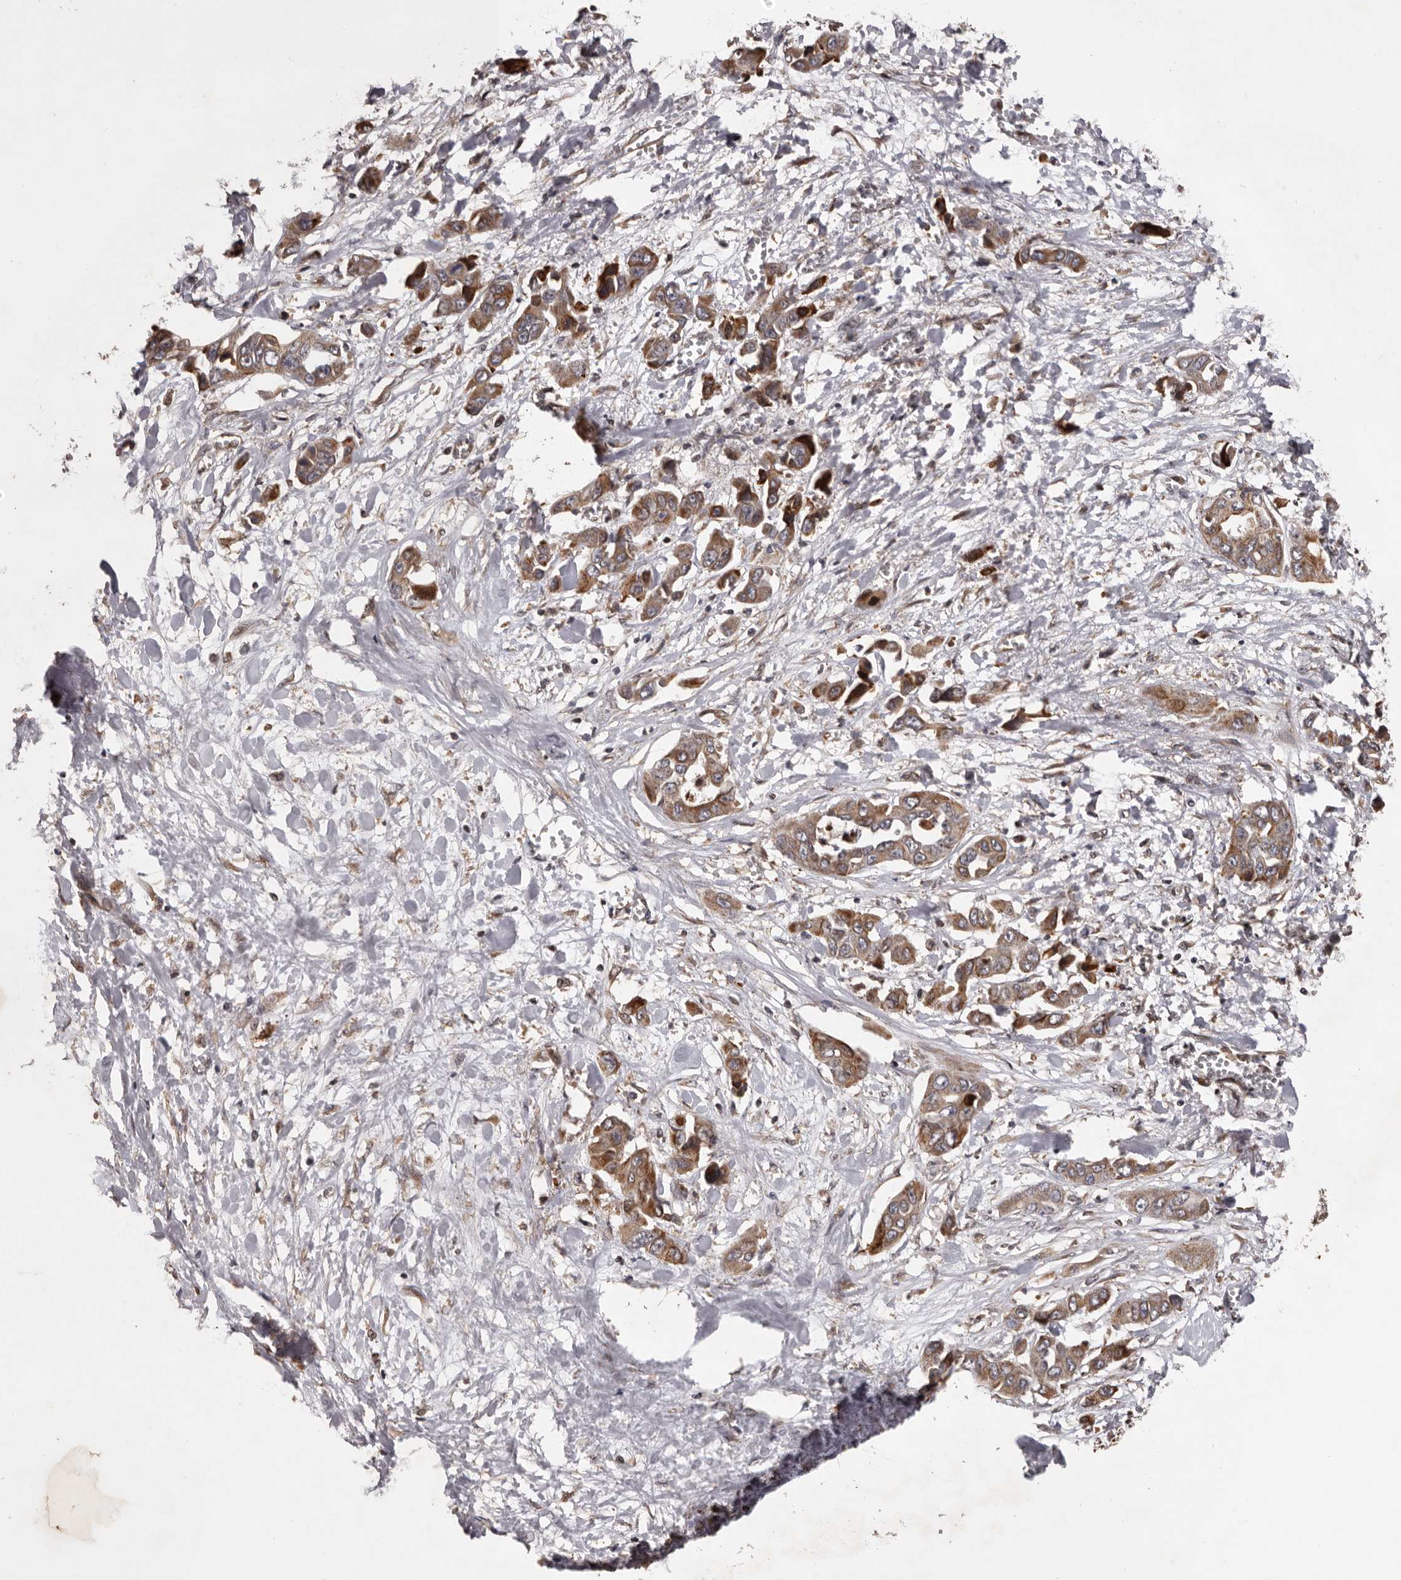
{"staining": {"intensity": "moderate", "quantity": ">75%", "location": "cytoplasmic/membranous"}, "tissue": "liver cancer", "cell_type": "Tumor cells", "image_type": "cancer", "snomed": [{"axis": "morphology", "description": "Cholangiocarcinoma"}, {"axis": "topography", "description": "Liver"}], "caption": "Cholangiocarcinoma (liver) was stained to show a protein in brown. There is medium levels of moderate cytoplasmic/membranous positivity in about >75% of tumor cells.", "gene": "GADD45B", "patient": {"sex": "female", "age": 52}}